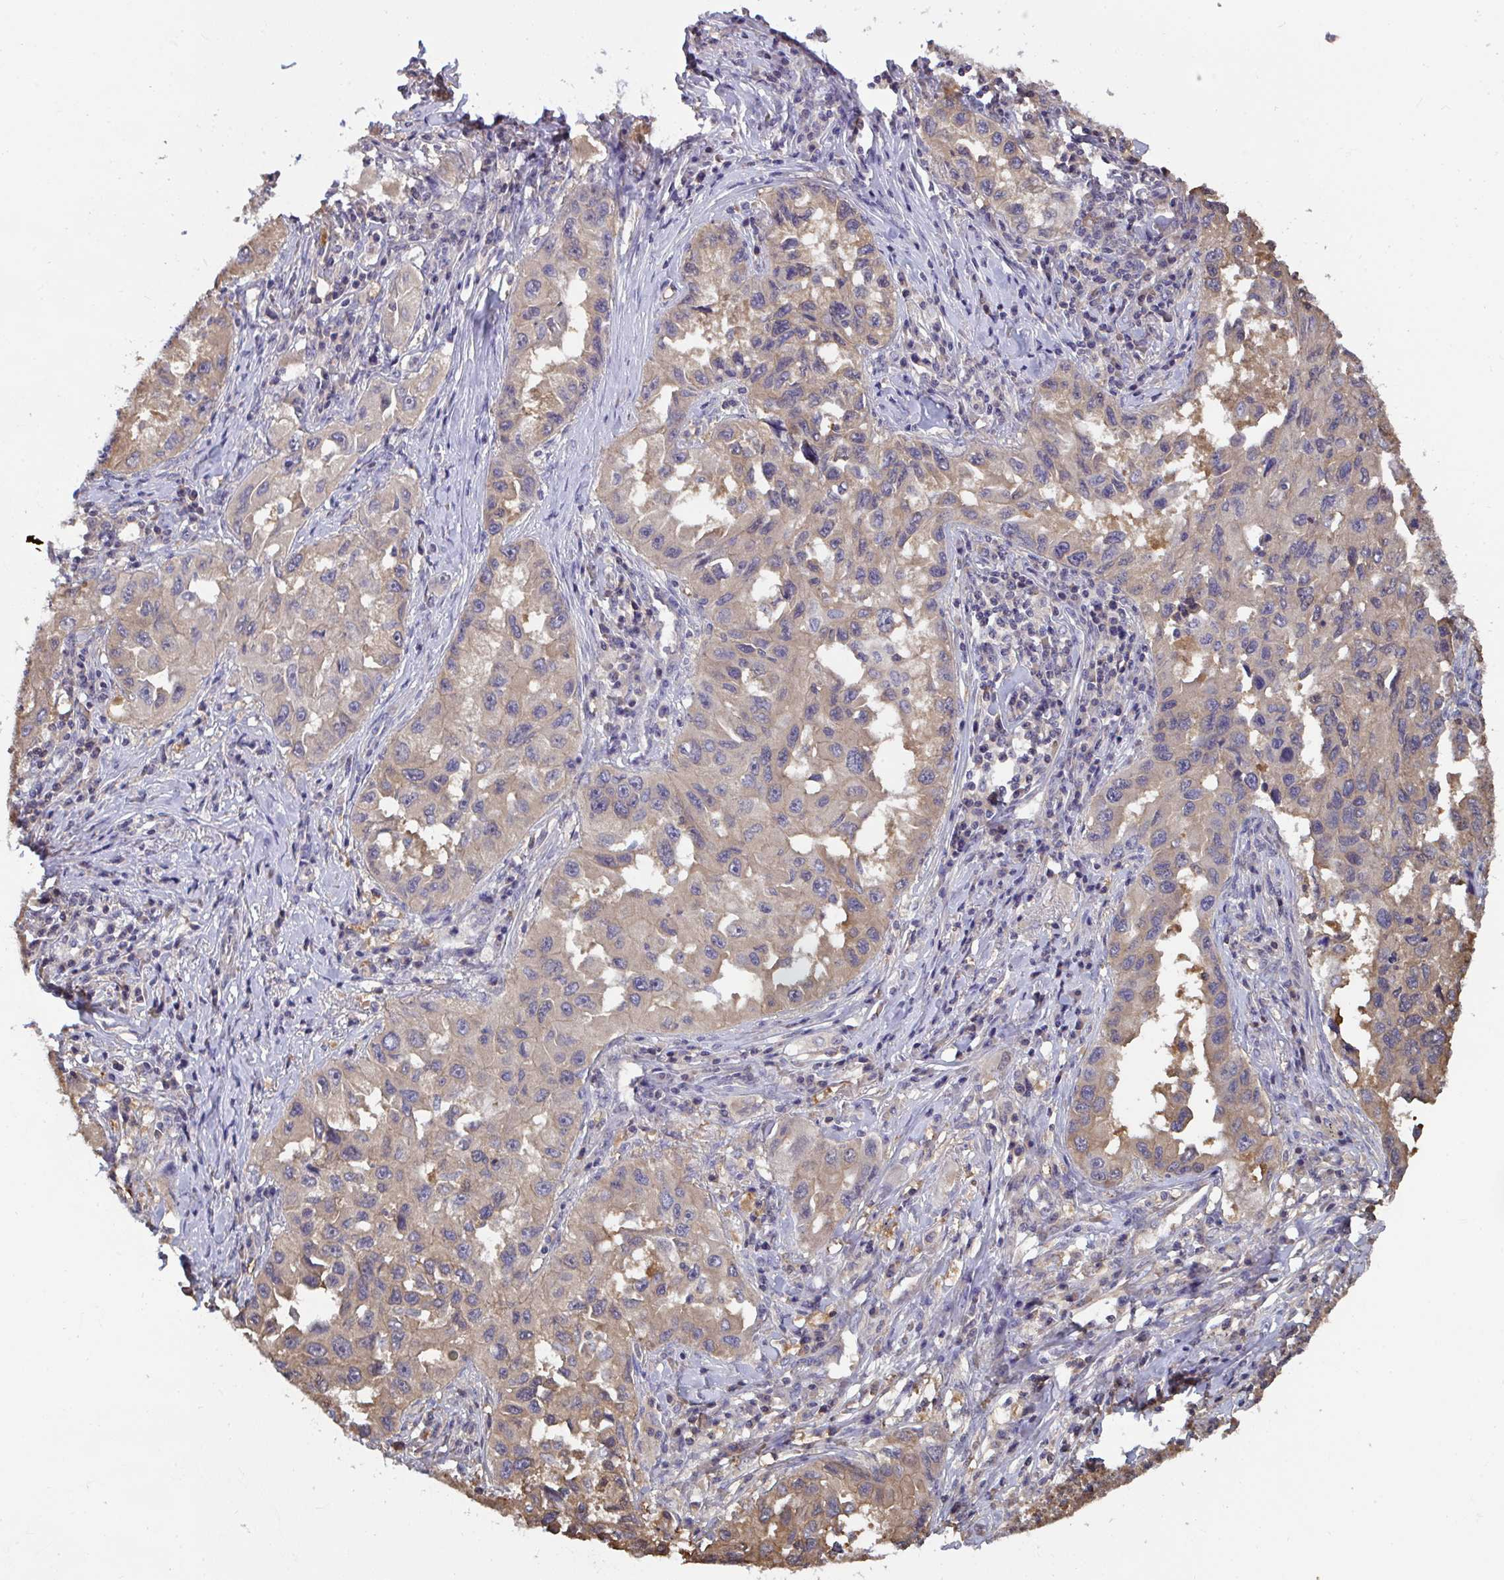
{"staining": {"intensity": "weak", "quantity": "25%-75%", "location": "cytoplasmic/membranous"}, "tissue": "lung cancer", "cell_type": "Tumor cells", "image_type": "cancer", "snomed": [{"axis": "morphology", "description": "Adenocarcinoma, NOS"}, {"axis": "topography", "description": "Lung"}], "caption": "IHC of human lung adenocarcinoma demonstrates low levels of weak cytoplasmic/membranous positivity in approximately 25%-75% of tumor cells.", "gene": "TTC9C", "patient": {"sex": "female", "age": 73}}